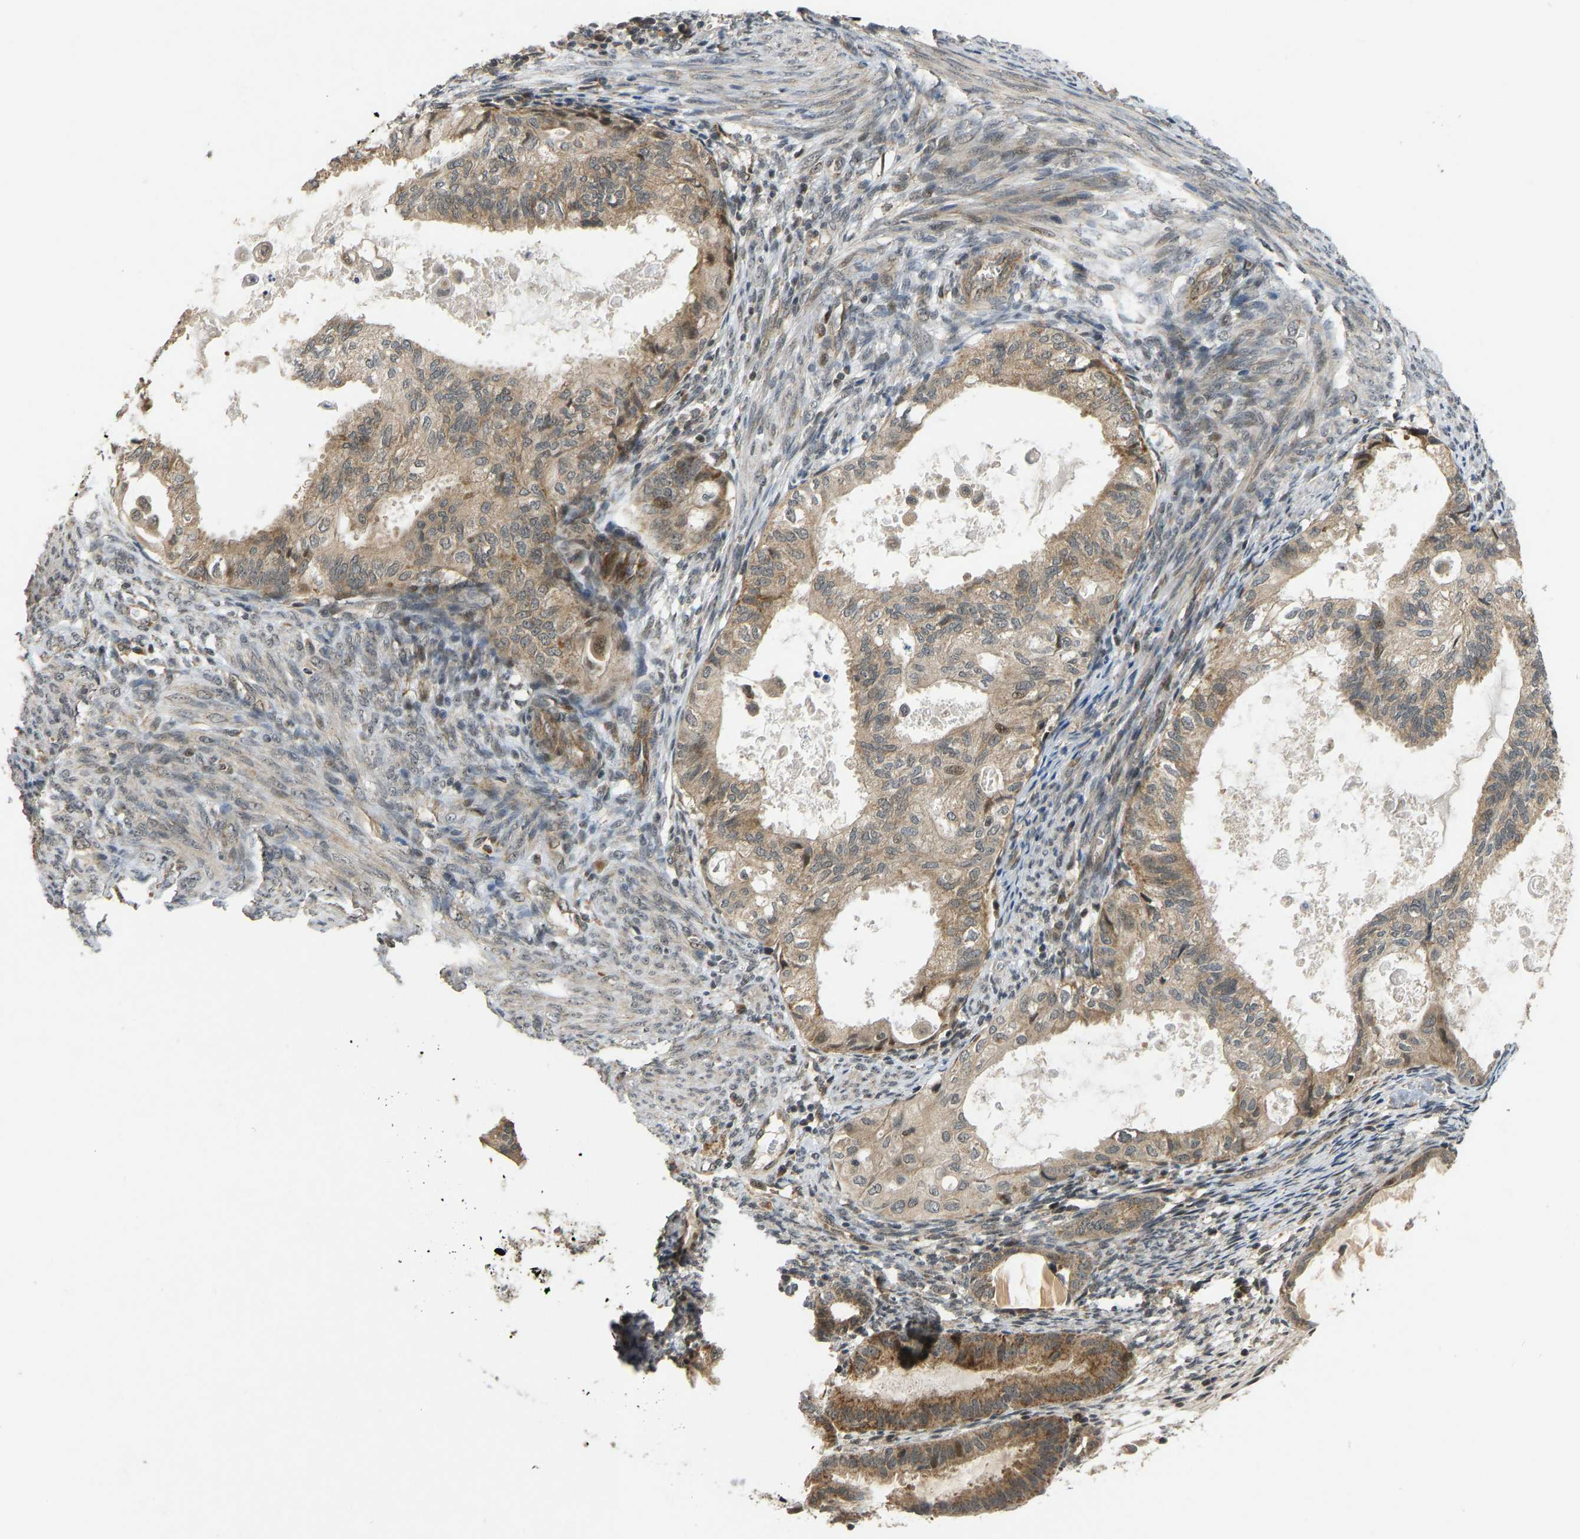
{"staining": {"intensity": "moderate", "quantity": ">75%", "location": "cytoplasmic/membranous"}, "tissue": "cervical cancer", "cell_type": "Tumor cells", "image_type": "cancer", "snomed": [{"axis": "morphology", "description": "Normal tissue, NOS"}, {"axis": "morphology", "description": "Adenocarcinoma, NOS"}, {"axis": "topography", "description": "Cervix"}, {"axis": "topography", "description": "Endometrium"}], "caption": "Immunohistochemical staining of cervical cancer shows medium levels of moderate cytoplasmic/membranous protein staining in about >75% of tumor cells.", "gene": "ACADS", "patient": {"sex": "female", "age": 86}}